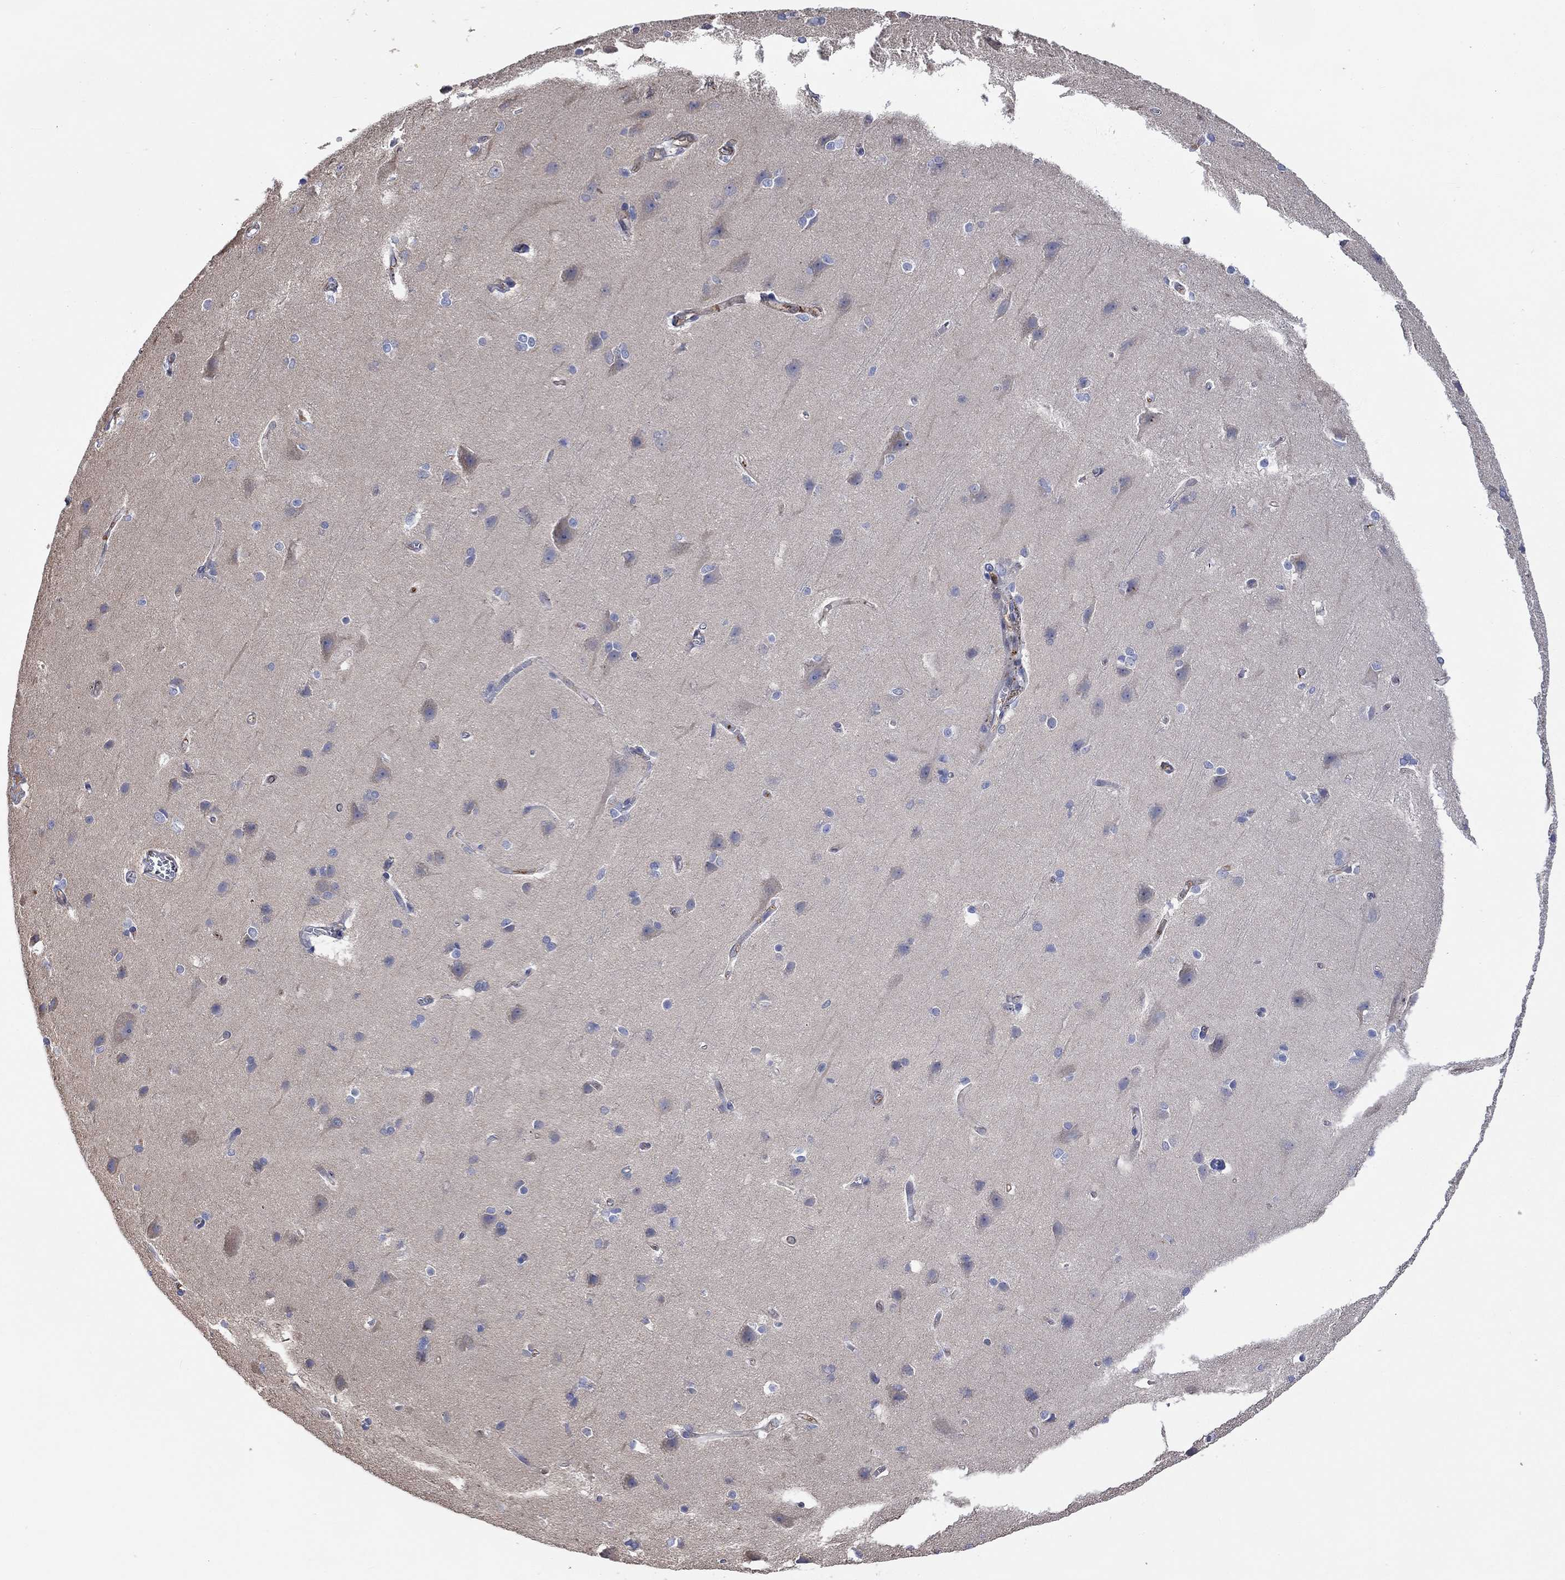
{"staining": {"intensity": "moderate", "quantity": "<25%", "location": "cytoplasmic/membranous"}, "tissue": "cerebral cortex", "cell_type": "Endothelial cells", "image_type": "normal", "snomed": [{"axis": "morphology", "description": "Normal tissue, NOS"}, {"axis": "topography", "description": "Cerebral cortex"}], "caption": "Moderate cytoplasmic/membranous expression is appreciated in about <25% of endothelial cells in unremarkable cerebral cortex. (DAB IHC with brightfield microscopy, high magnification).", "gene": "TGM2", "patient": {"sex": "male", "age": 37}}